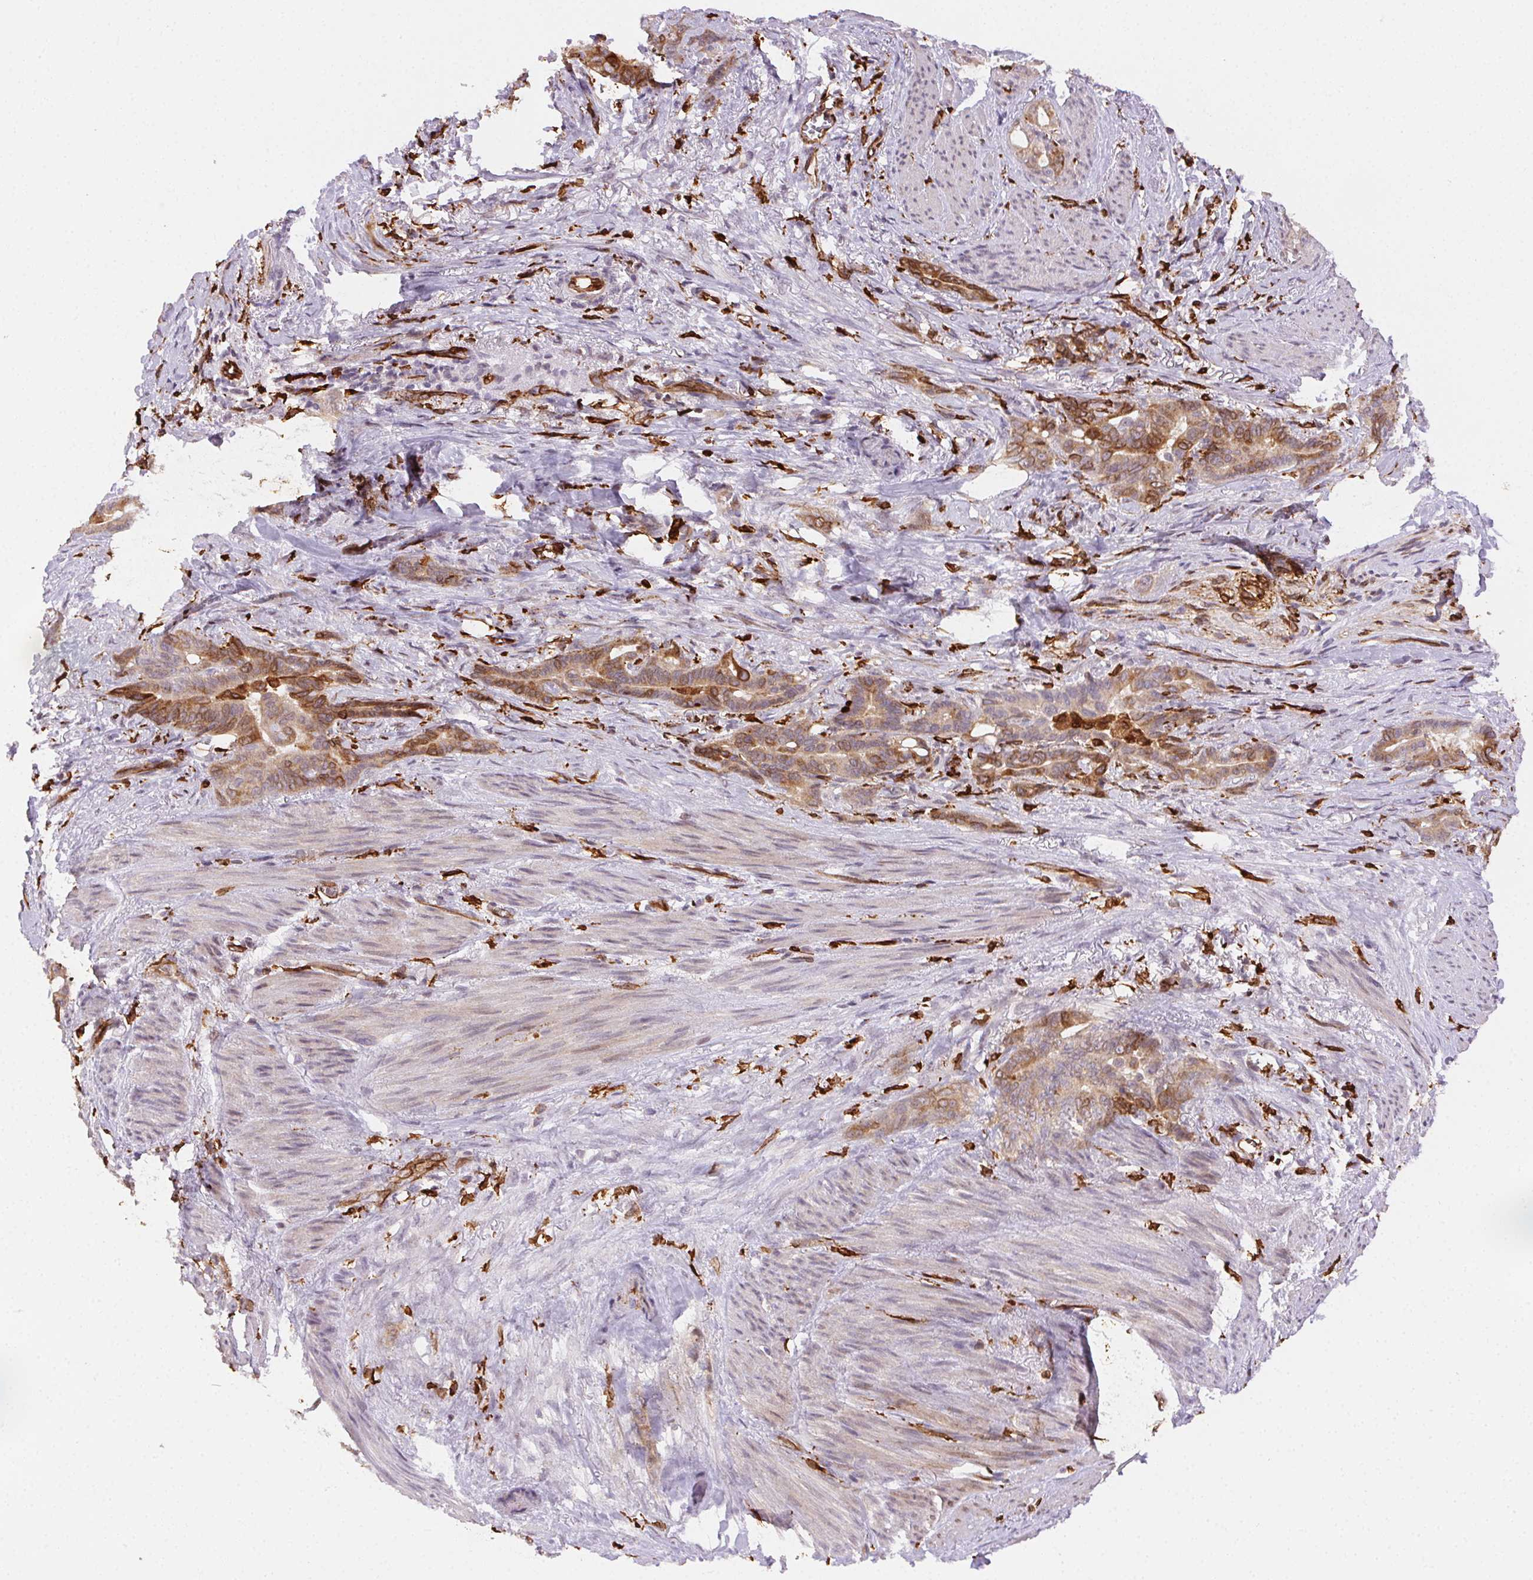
{"staining": {"intensity": "weak", "quantity": ">75%", "location": "cytoplasmic/membranous"}, "tissue": "stomach cancer", "cell_type": "Tumor cells", "image_type": "cancer", "snomed": [{"axis": "morphology", "description": "Normal tissue, NOS"}, {"axis": "morphology", "description": "Adenocarcinoma, NOS"}, {"axis": "topography", "description": "Esophagus"}, {"axis": "topography", "description": "Stomach, upper"}], "caption": "DAB immunohistochemical staining of human stomach cancer demonstrates weak cytoplasmic/membranous protein positivity in approximately >75% of tumor cells. Nuclei are stained in blue.", "gene": "RNASET2", "patient": {"sex": "male", "age": 62}}